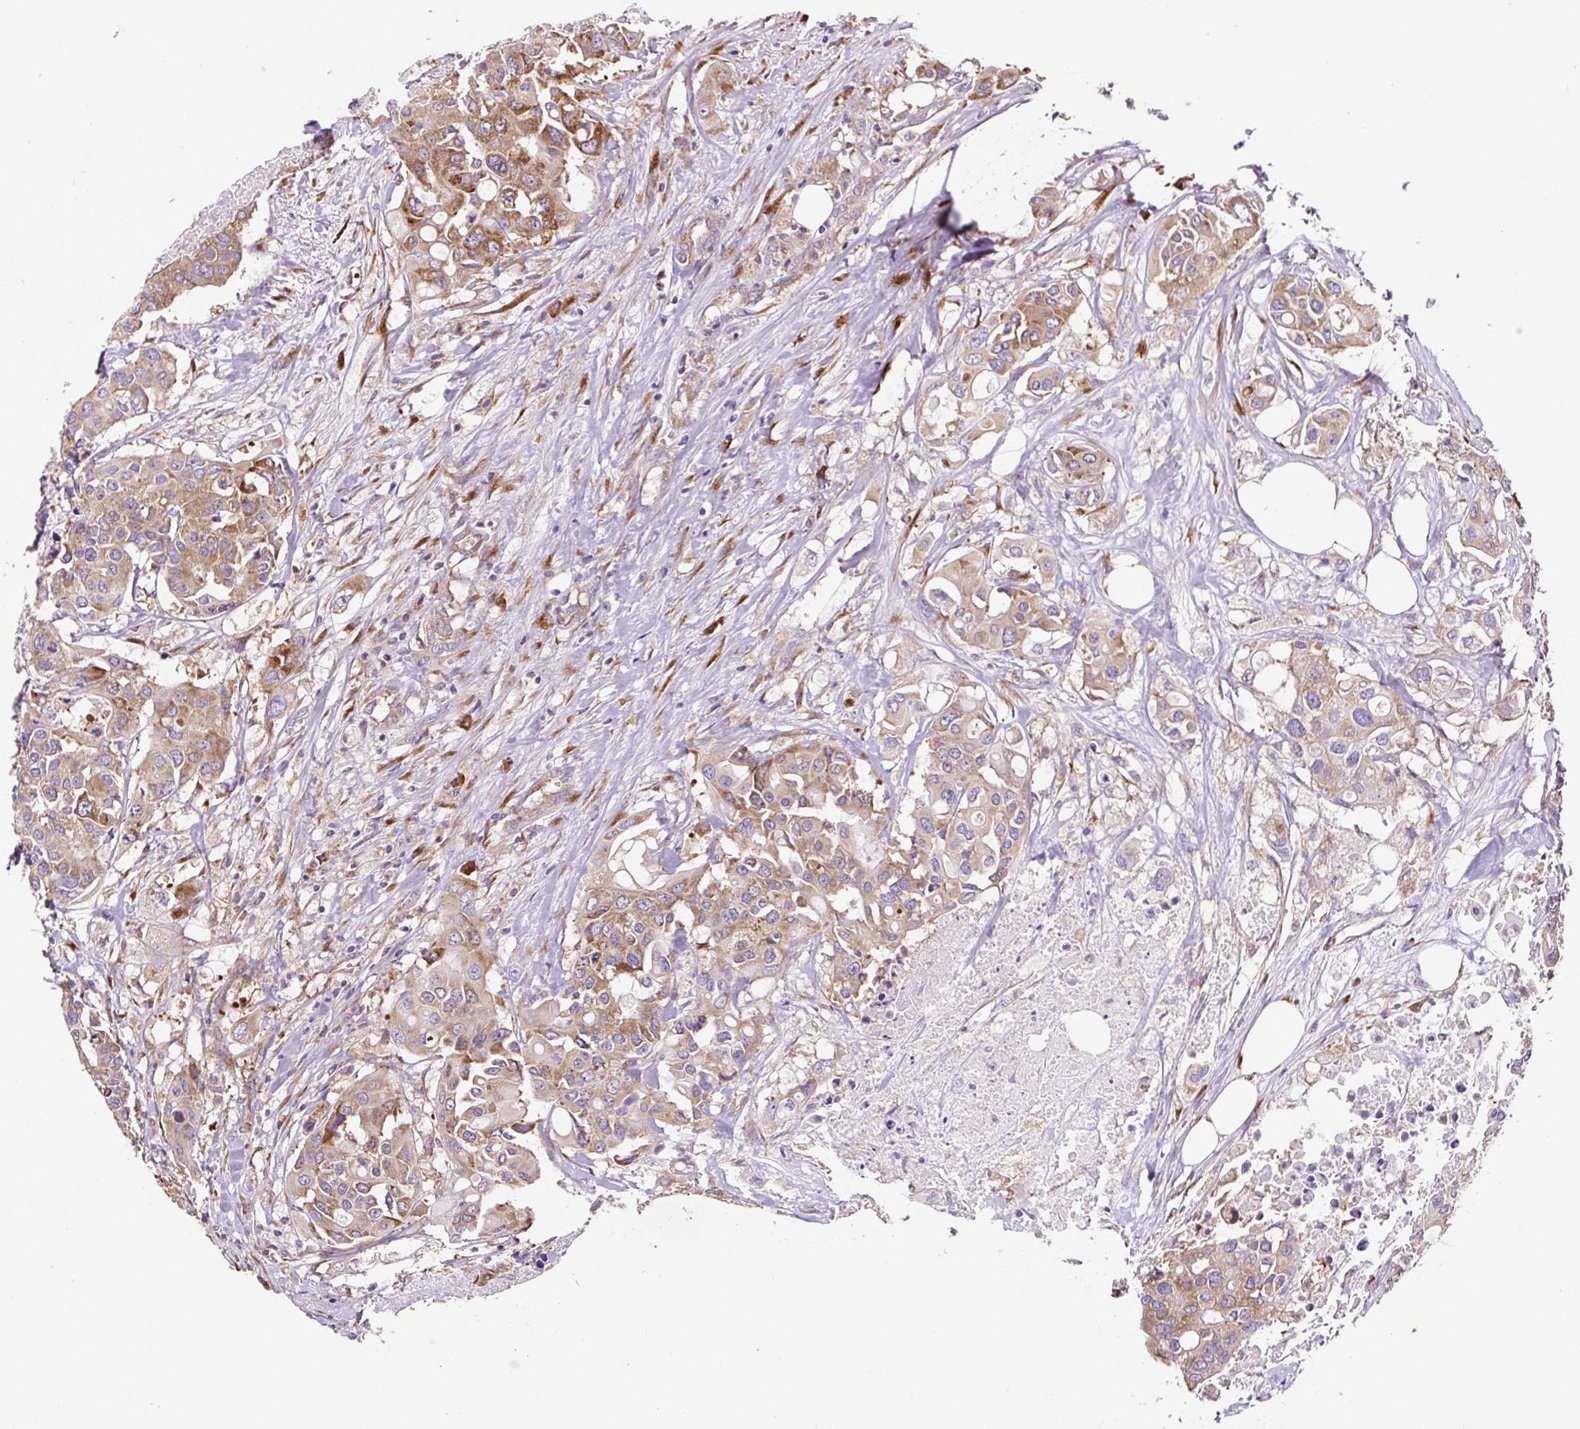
{"staining": {"intensity": "moderate", "quantity": ">75%", "location": "cytoplasmic/membranous"}, "tissue": "colorectal cancer", "cell_type": "Tumor cells", "image_type": "cancer", "snomed": [{"axis": "morphology", "description": "Adenocarcinoma, NOS"}, {"axis": "topography", "description": "Colon"}], "caption": "A medium amount of moderate cytoplasmic/membranous staining is appreciated in about >75% of tumor cells in colorectal cancer (adenocarcinoma) tissue.", "gene": "RPS23", "patient": {"sex": "male", "age": 77}}